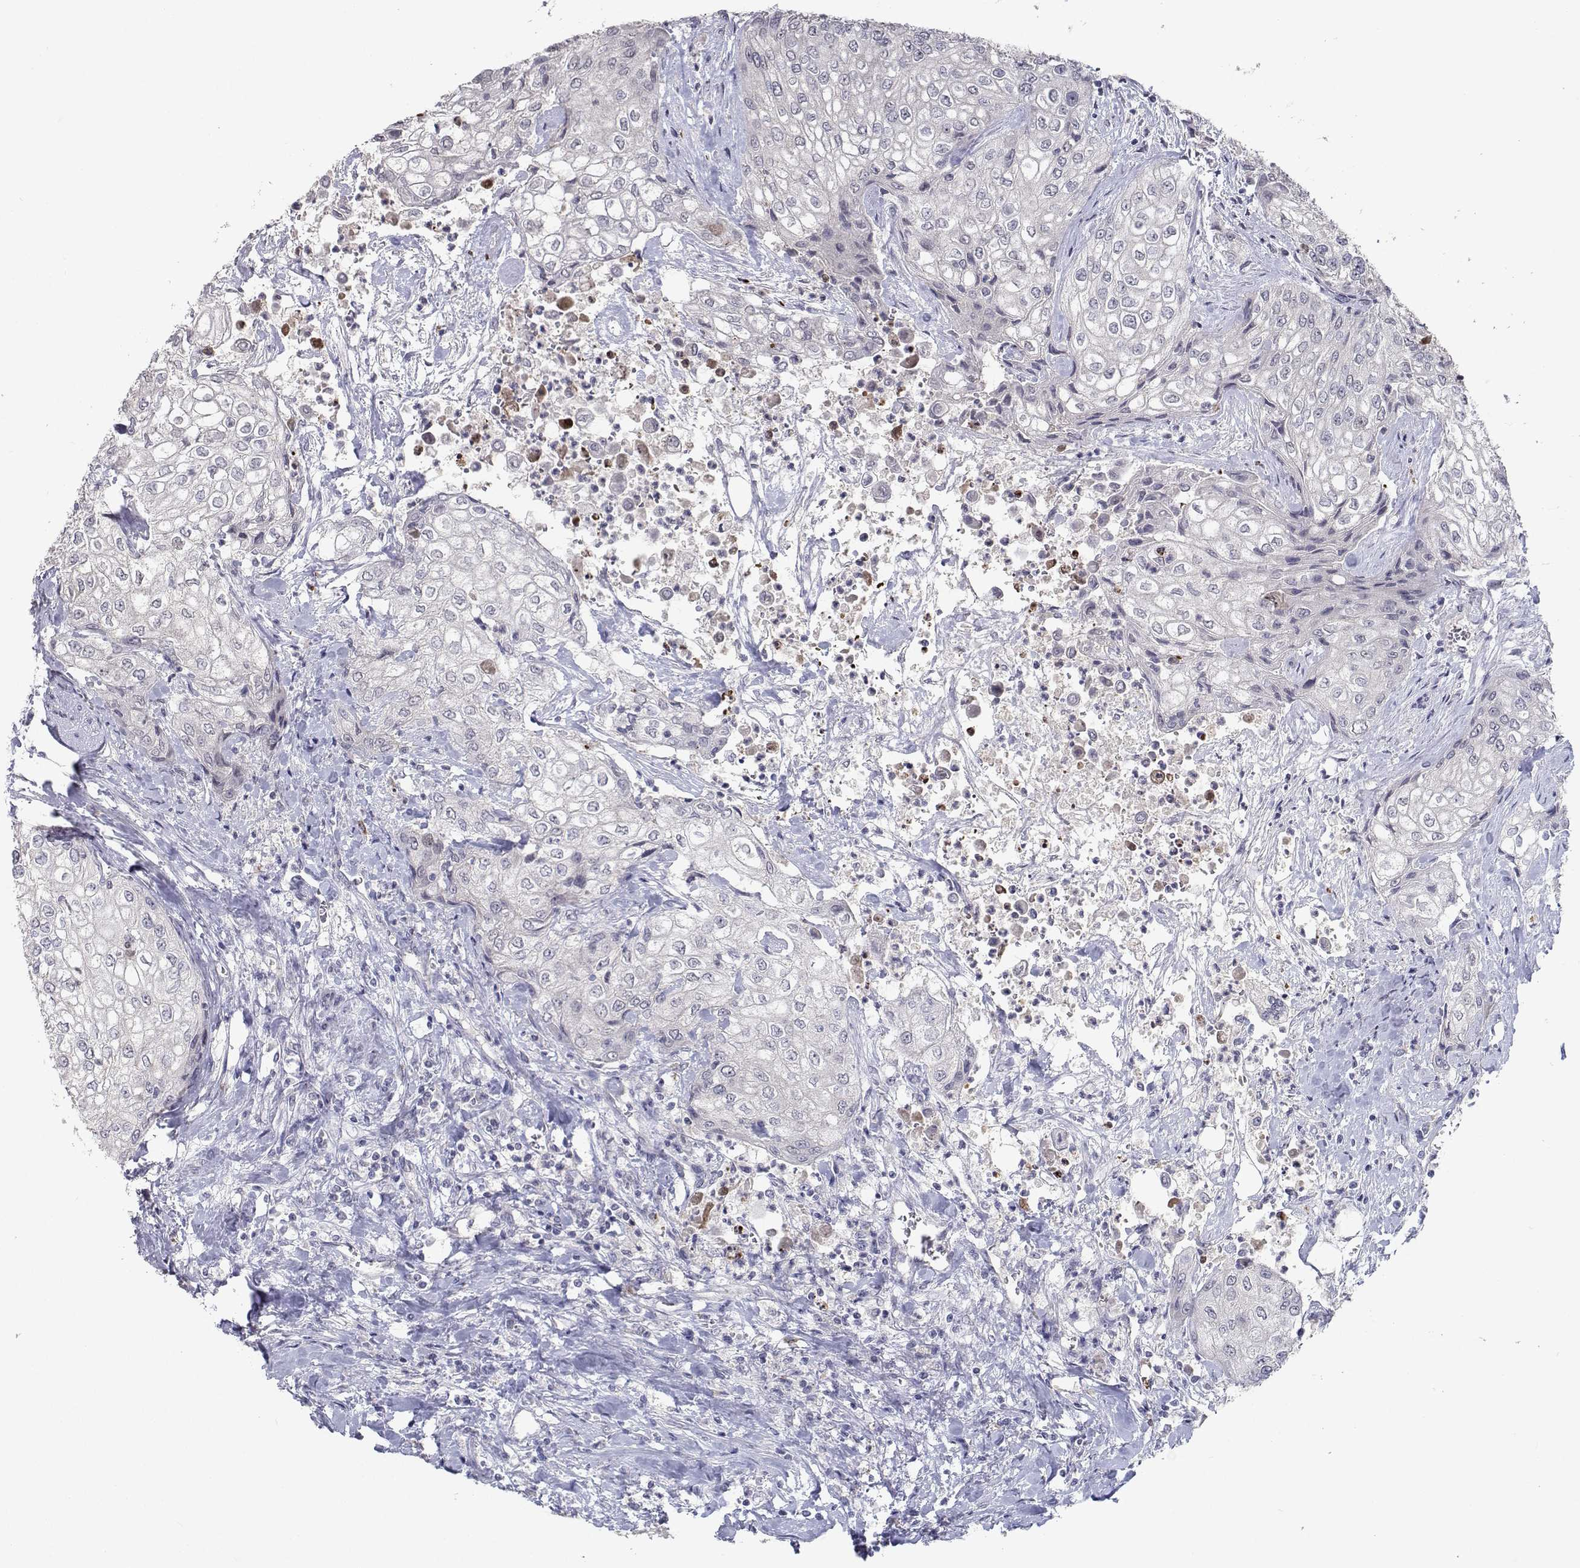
{"staining": {"intensity": "negative", "quantity": "none", "location": "none"}, "tissue": "urothelial cancer", "cell_type": "Tumor cells", "image_type": "cancer", "snomed": [{"axis": "morphology", "description": "Urothelial carcinoma, High grade"}, {"axis": "topography", "description": "Urinary bladder"}], "caption": "Tumor cells are negative for protein expression in human high-grade urothelial carcinoma.", "gene": "RBPJL", "patient": {"sex": "male", "age": 62}}